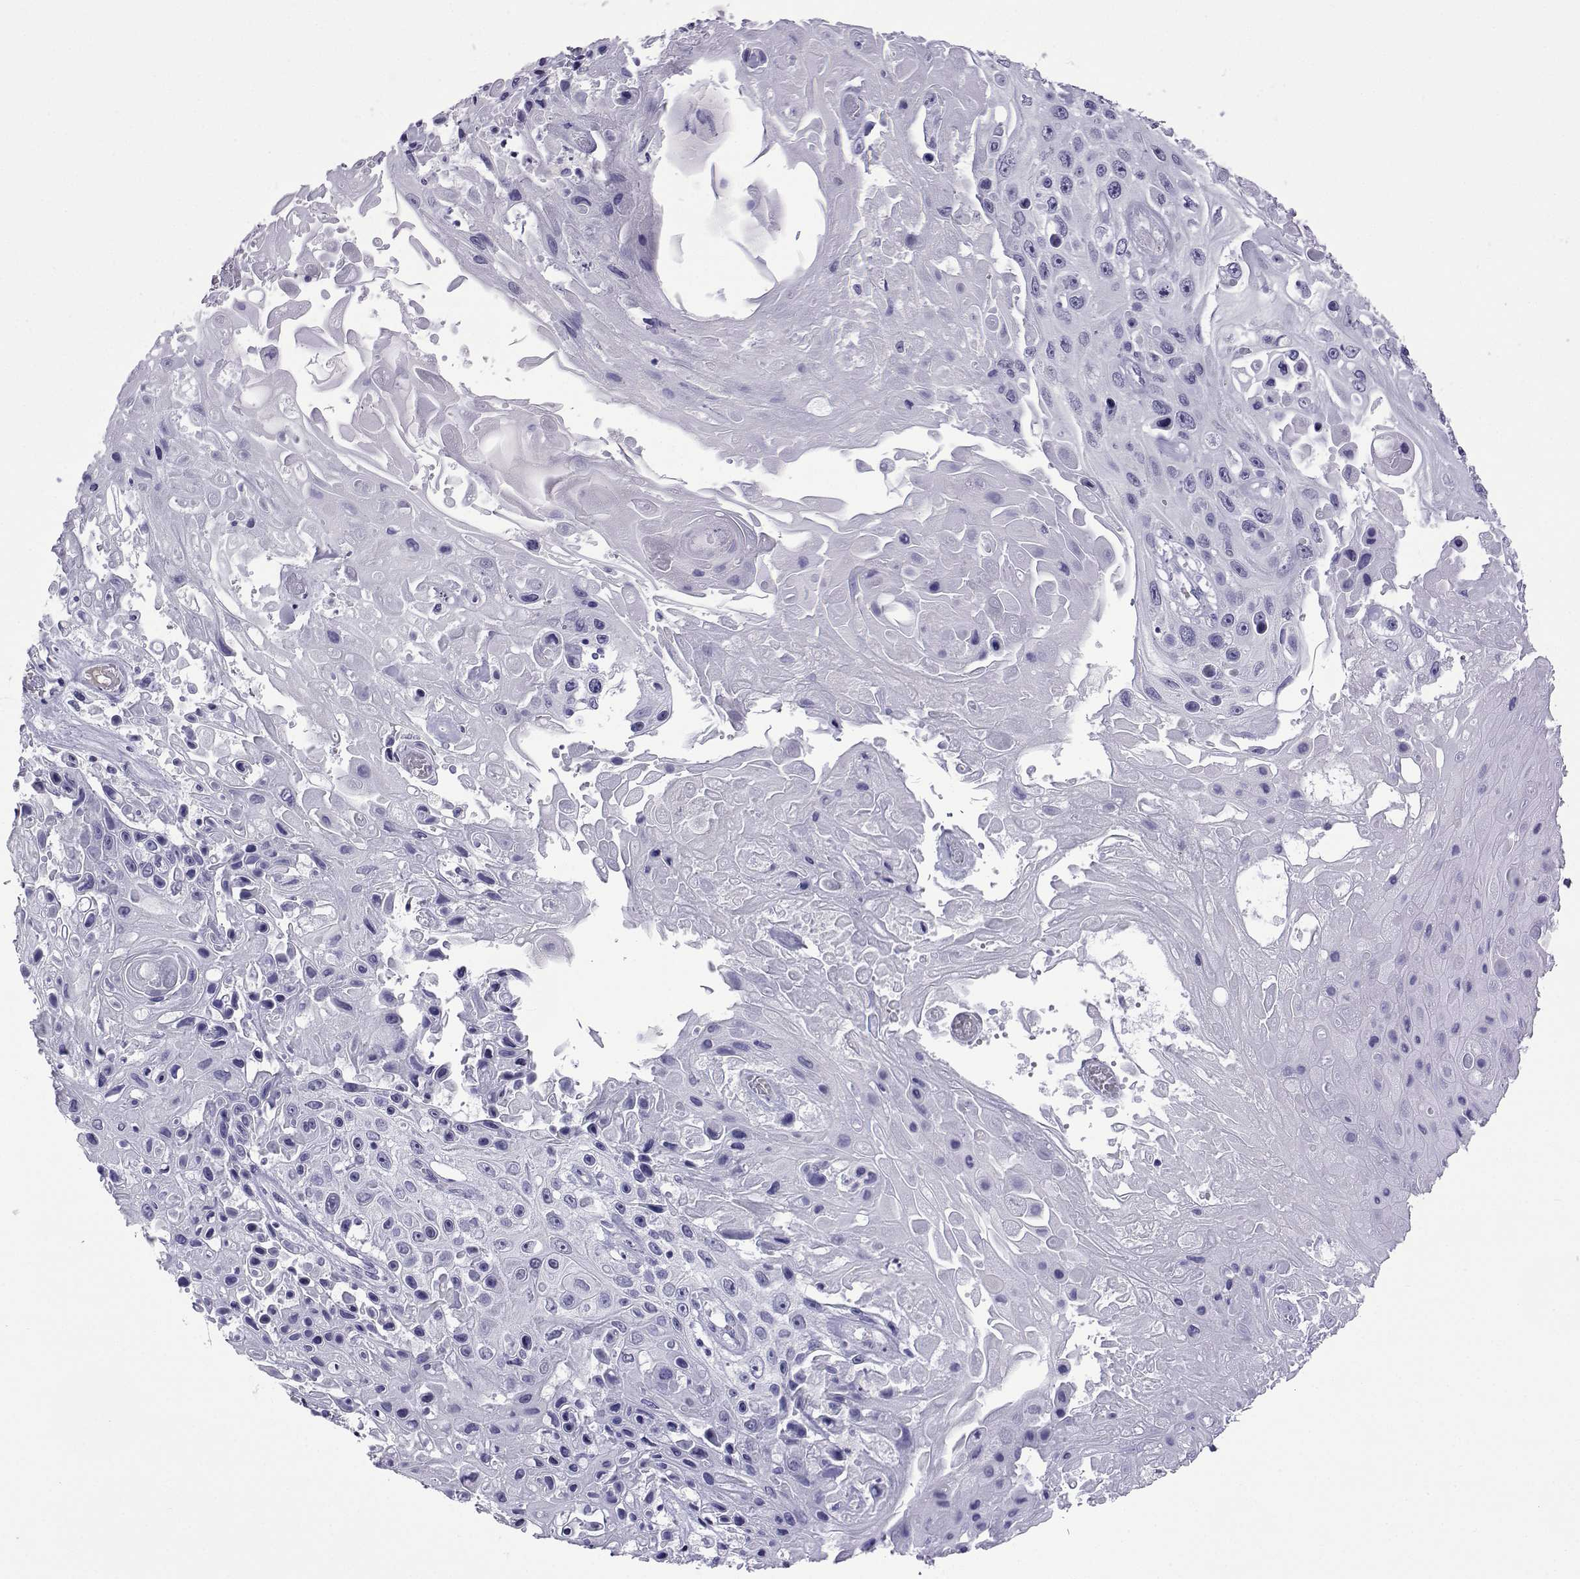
{"staining": {"intensity": "negative", "quantity": "none", "location": "none"}, "tissue": "skin cancer", "cell_type": "Tumor cells", "image_type": "cancer", "snomed": [{"axis": "morphology", "description": "Squamous cell carcinoma, NOS"}, {"axis": "topography", "description": "Skin"}], "caption": "Protein analysis of skin cancer (squamous cell carcinoma) shows no significant positivity in tumor cells.", "gene": "ACTL7A", "patient": {"sex": "male", "age": 82}}